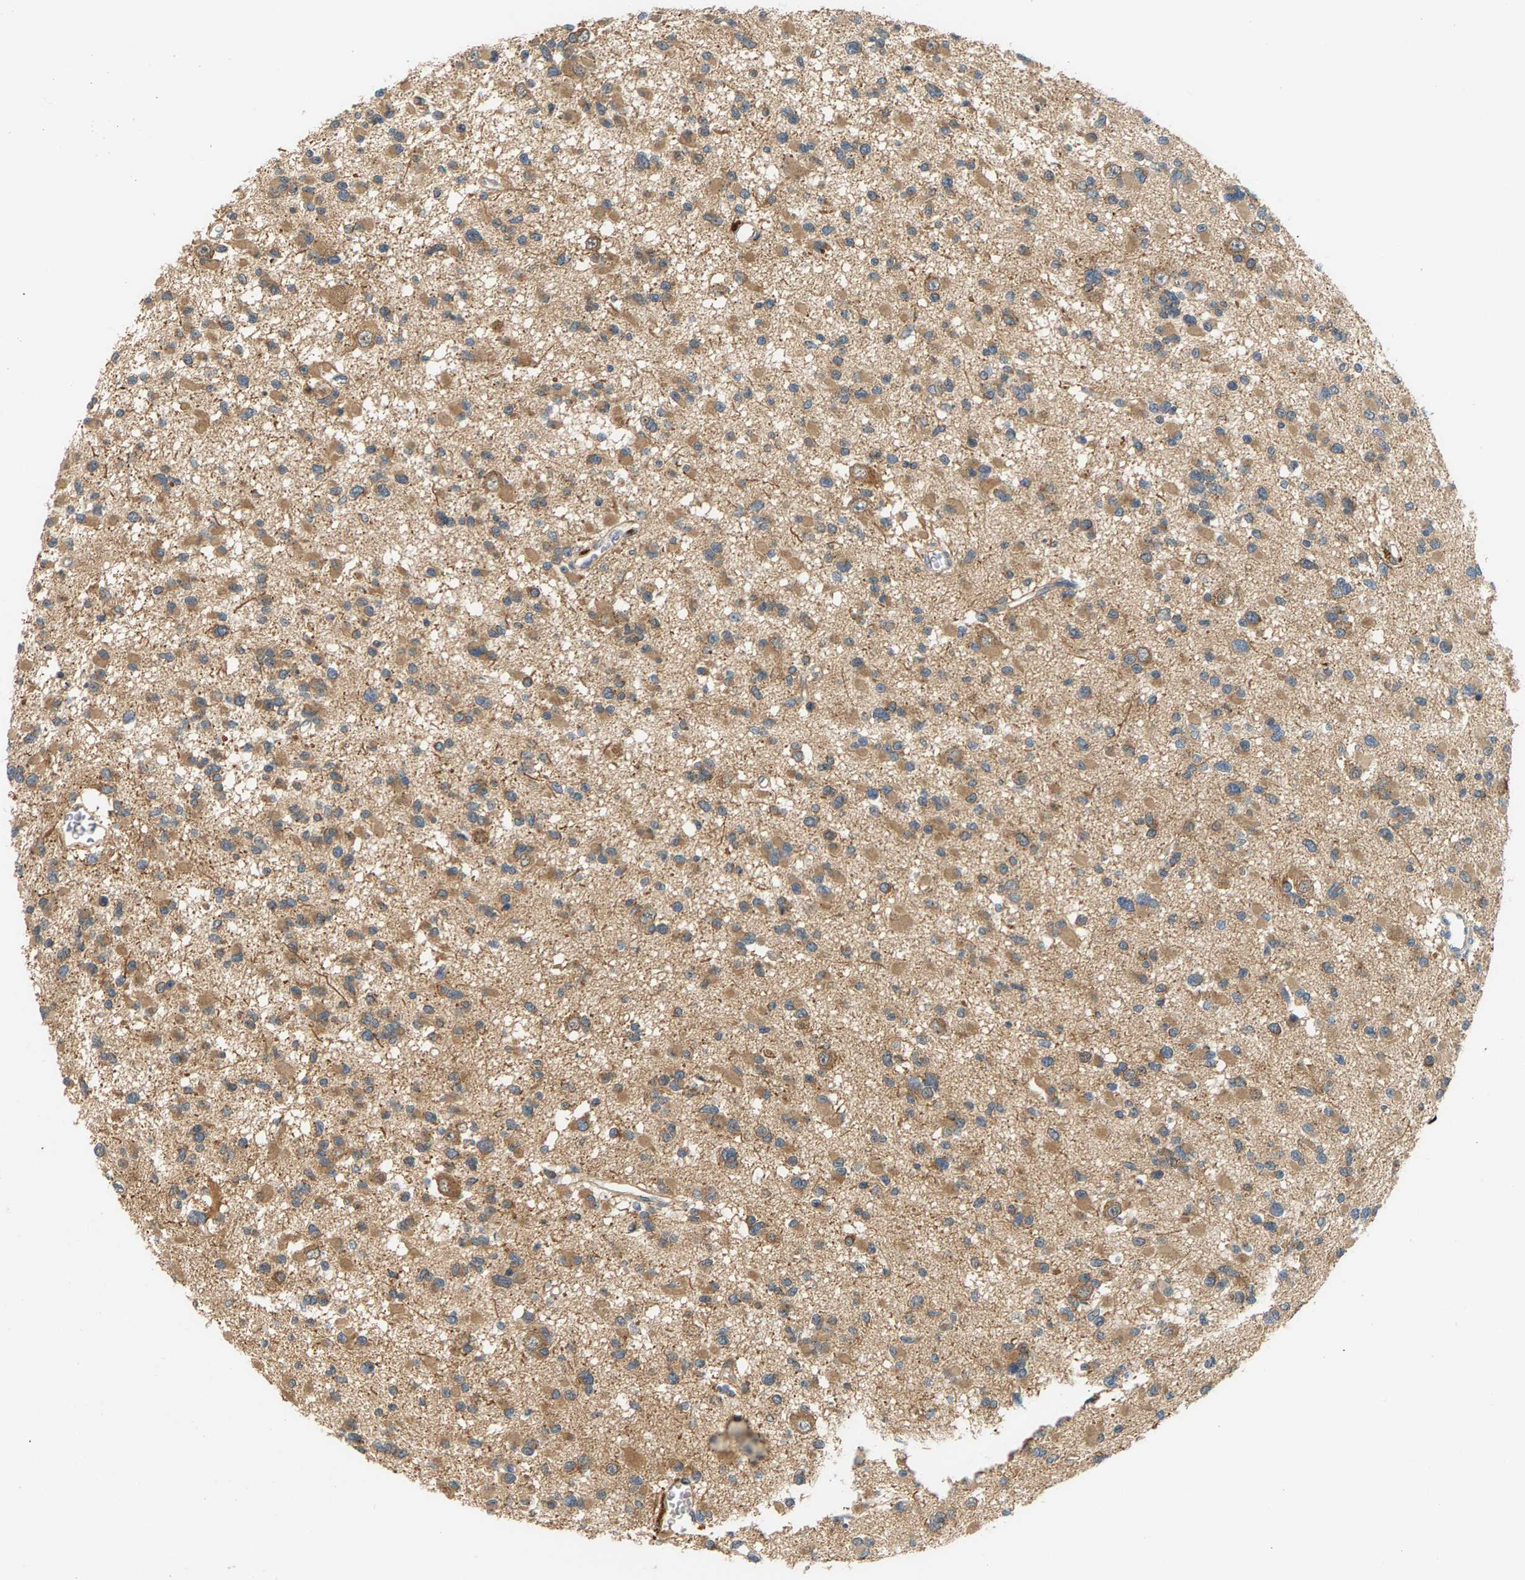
{"staining": {"intensity": "moderate", "quantity": ">75%", "location": "cytoplasmic/membranous"}, "tissue": "glioma", "cell_type": "Tumor cells", "image_type": "cancer", "snomed": [{"axis": "morphology", "description": "Glioma, malignant, Low grade"}, {"axis": "topography", "description": "Brain"}], "caption": "Moderate cytoplasmic/membranous positivity is seen in approximately >75% of tumor cells in low-grade glioma (malignant).", "gene": "MAP2K5", "patient": {"sex": "female", "age": 22}}